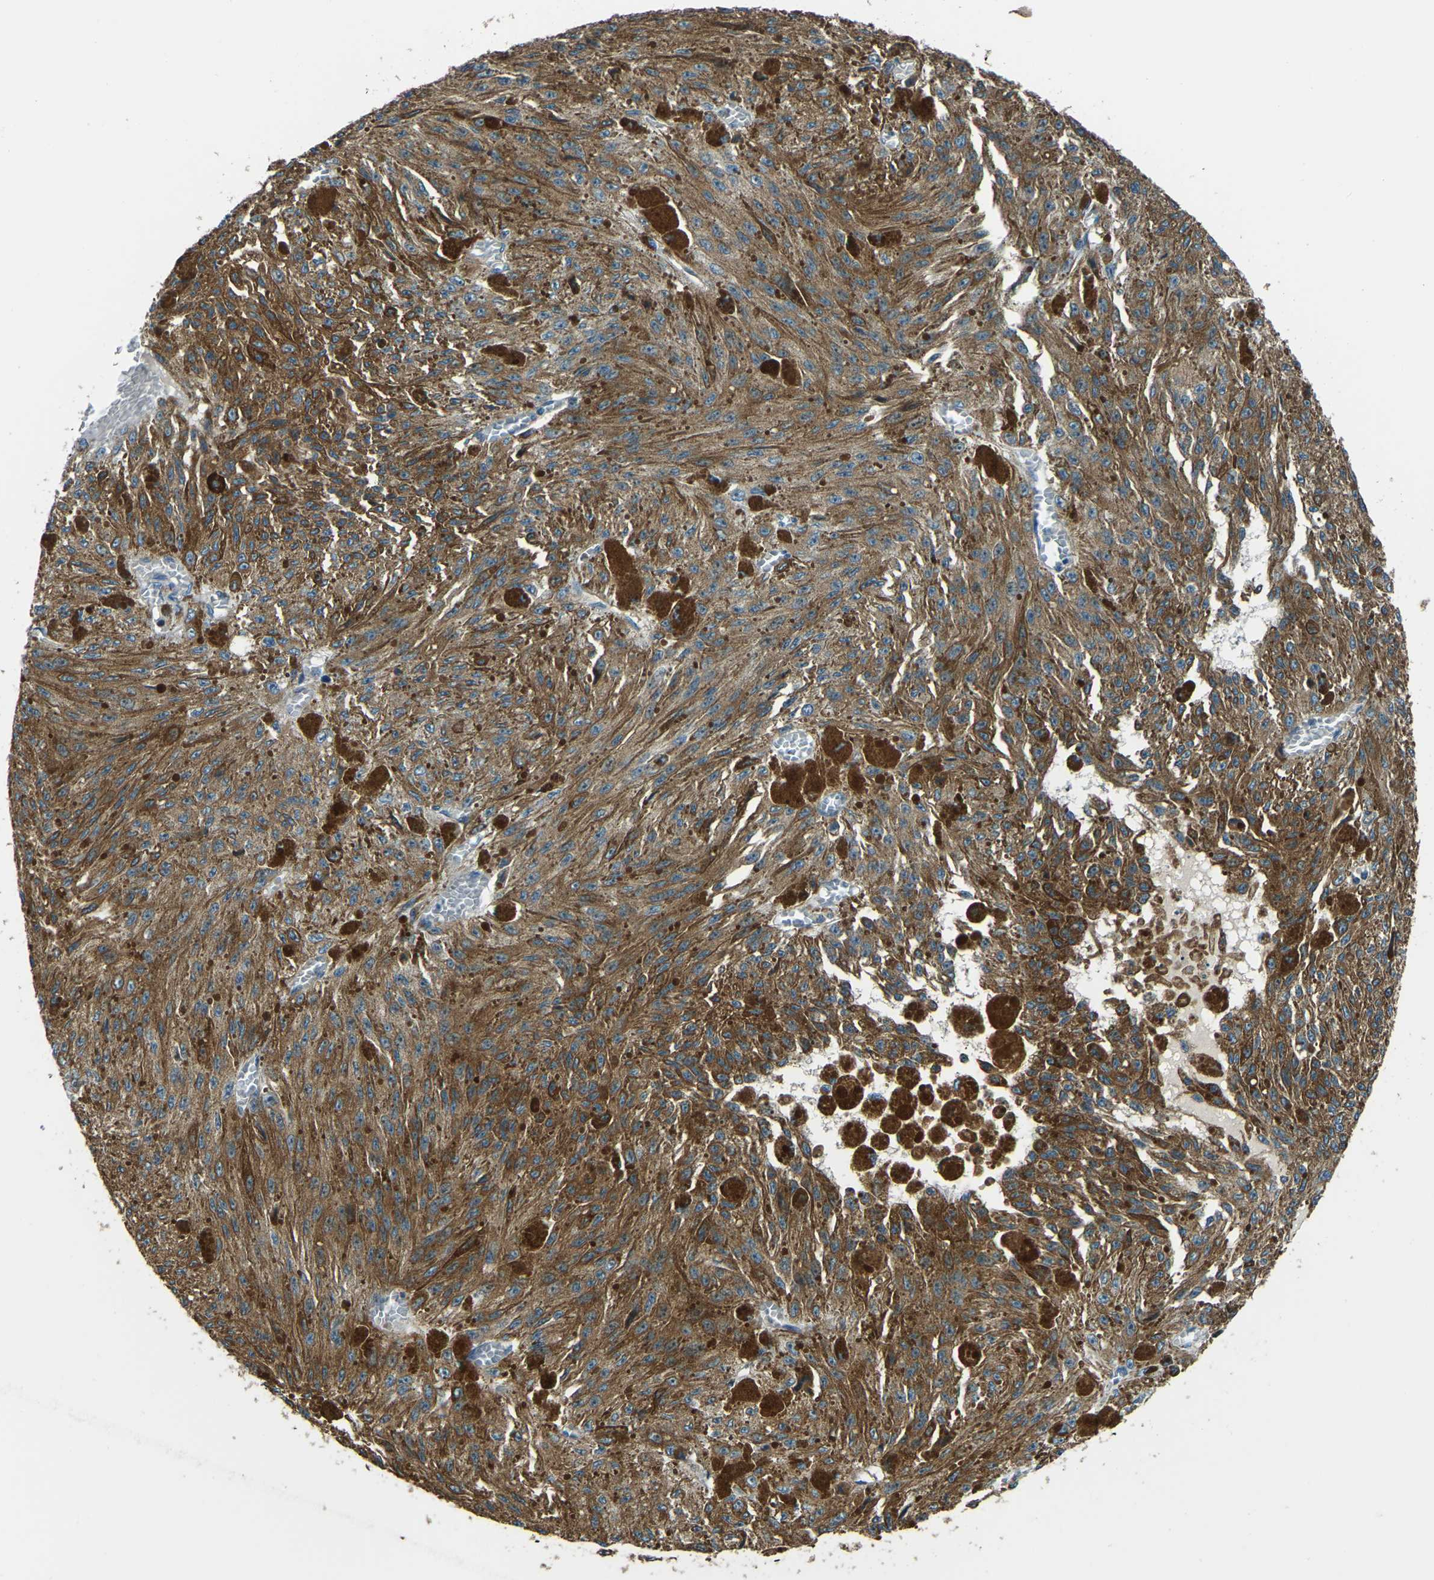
{"staining": {"intensity": "moderate", "quantity": ">75%", "location": "cytoplasmic/membranous"}, "tissue": "melanoma", "cell_type": "Tumor cells", "image_type": "cancer", "snomed": [{"axis": "morphology", "description": "Malignant melanoma, NOS"}, {"axis": "topography", "description": "Other"}], "caption": "Moderate cytoplasmic/membranous staining for a protein is present in approximately >75% of tumor cells of malignant melanoma using IHC.", "gene": "COL3A1", "patient": {"sex": "male", "age": 79}}